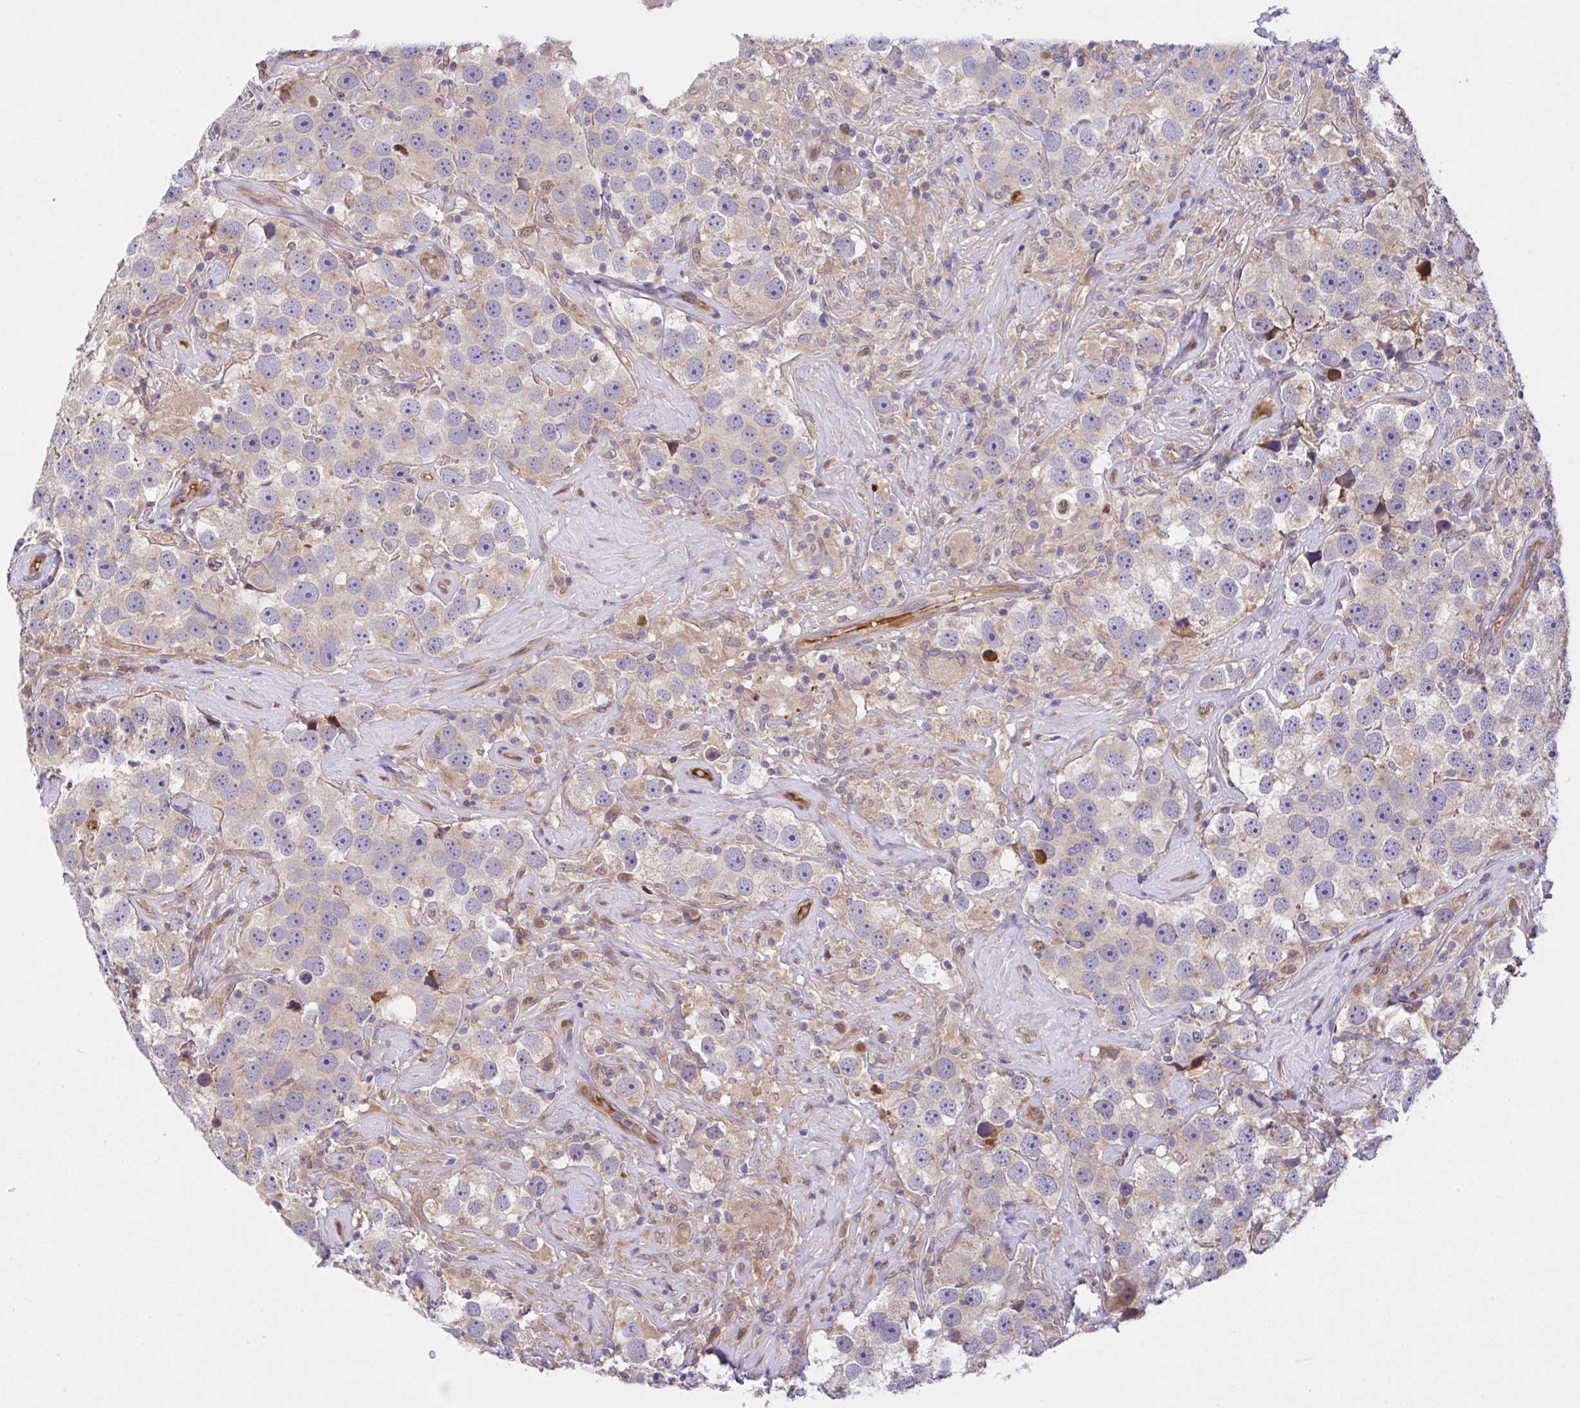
{"staining": {"intensity": "negative", "quantity": "none", "location": "none"}, "tissue": "testis cancer", "cell_type": "Tumor cells", "image_type": "cancer", "snomed": [{"axis": "morphology", "description": "Seminoma, NOS"}, {"axis": "topography", "description": "Testis"}], "caption": "A histopathology image of human testis seminoma is negative for staining in tumor cells.", "gene": "UBE4A", "patient": {"sex": "male", "age": 49}}